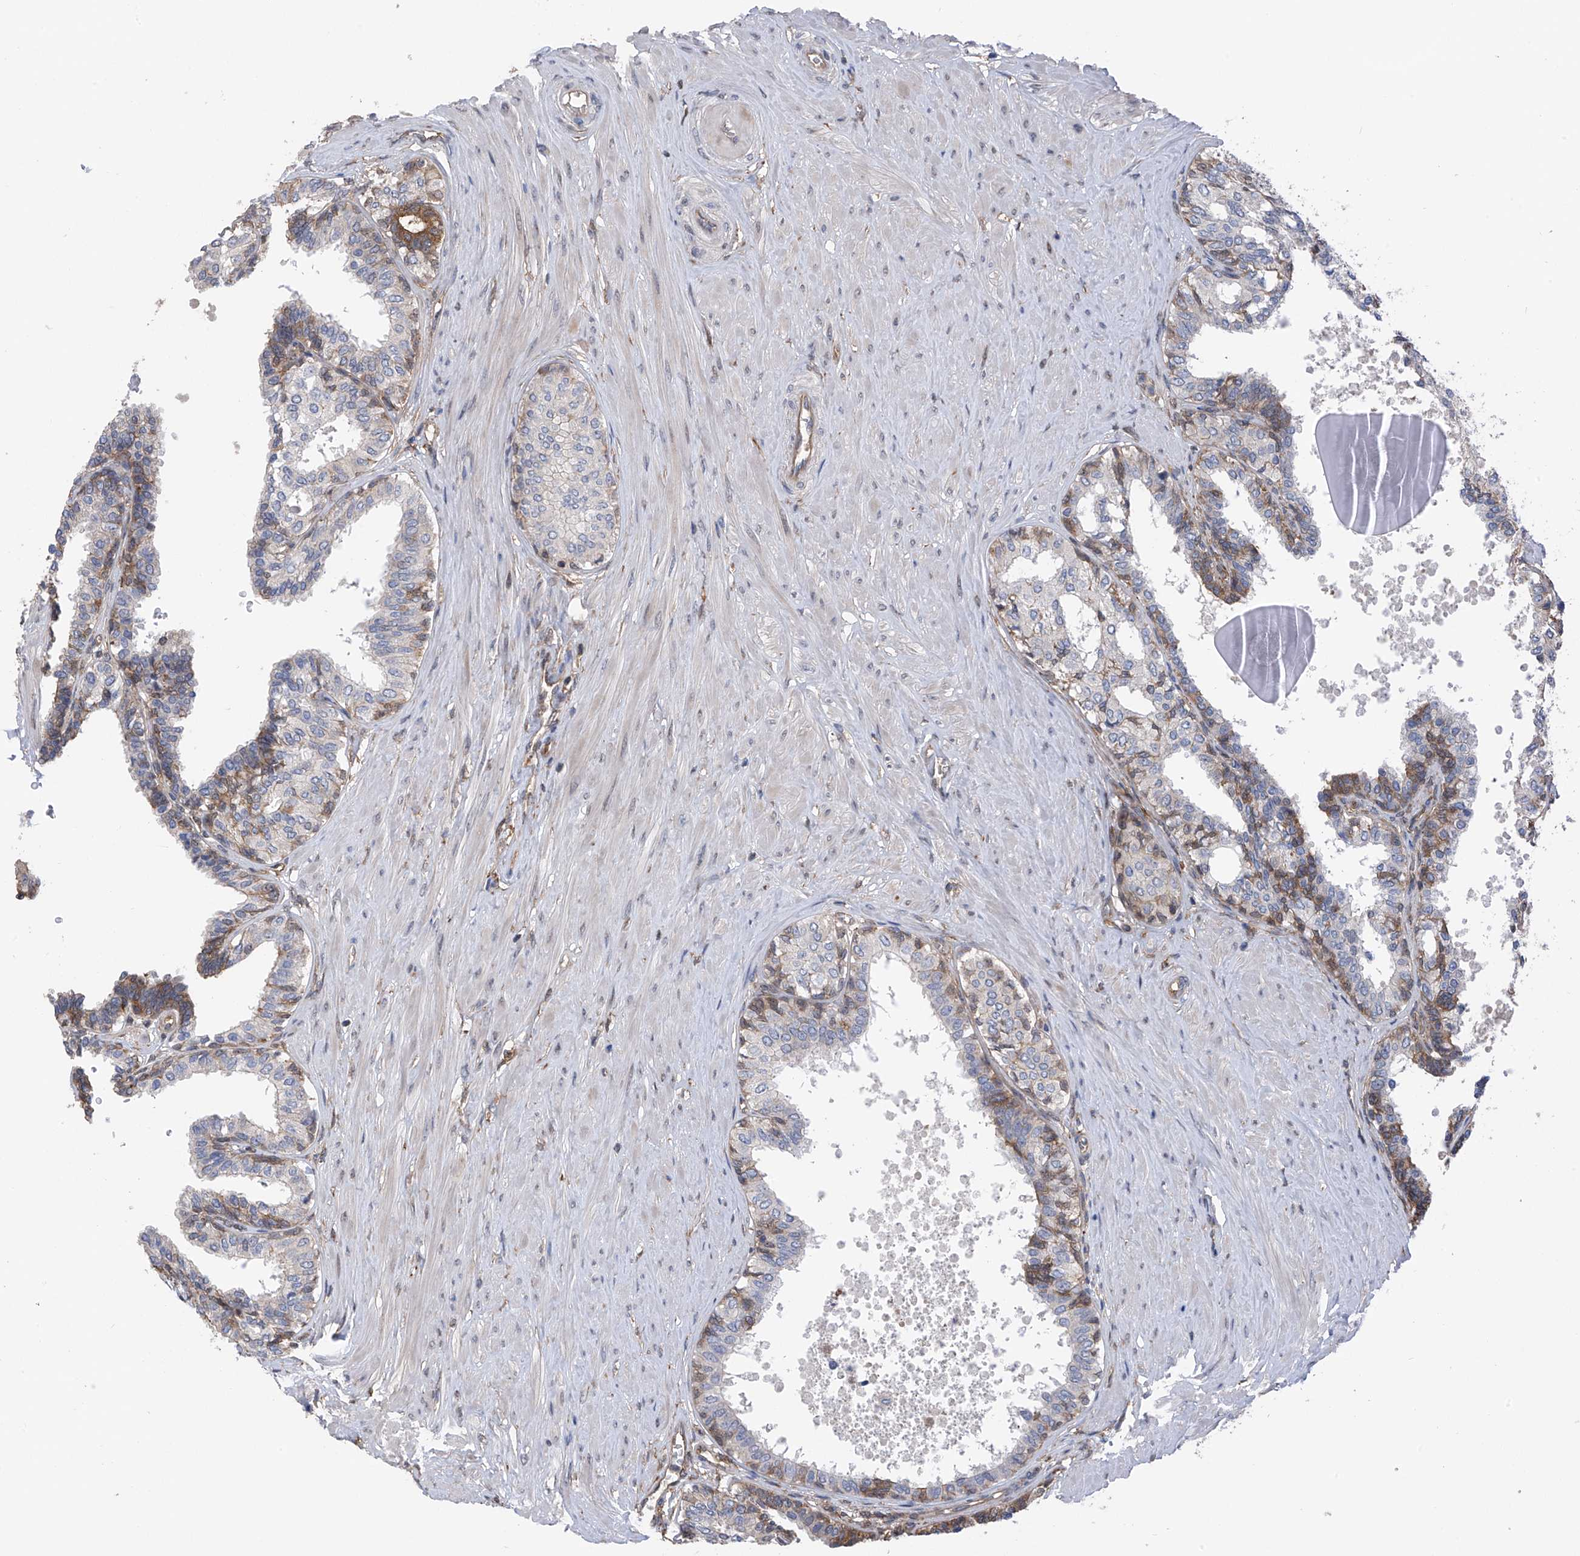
{"staining": {"intensity": "moderate", "quantity": "25%-75%", "location": "cytoplasmic/membranous"}, "tissue": "prostate", "cell_type": "Glandular cells", "image_type": "normal", "snomed": [{"axis": "morphology", "description": "Normal tissue, NOS"}, {"axis": "topography", "description": "Prostate"}], "caption": "This image demonstrates IHC staining of unremarkable human prostate, with medium moderate cytoplasmic/membranous positivity in approximately 25%-75% of glandular cells.", "gene": "CHPF", "patient": {"sex": "male", "age": 48}}